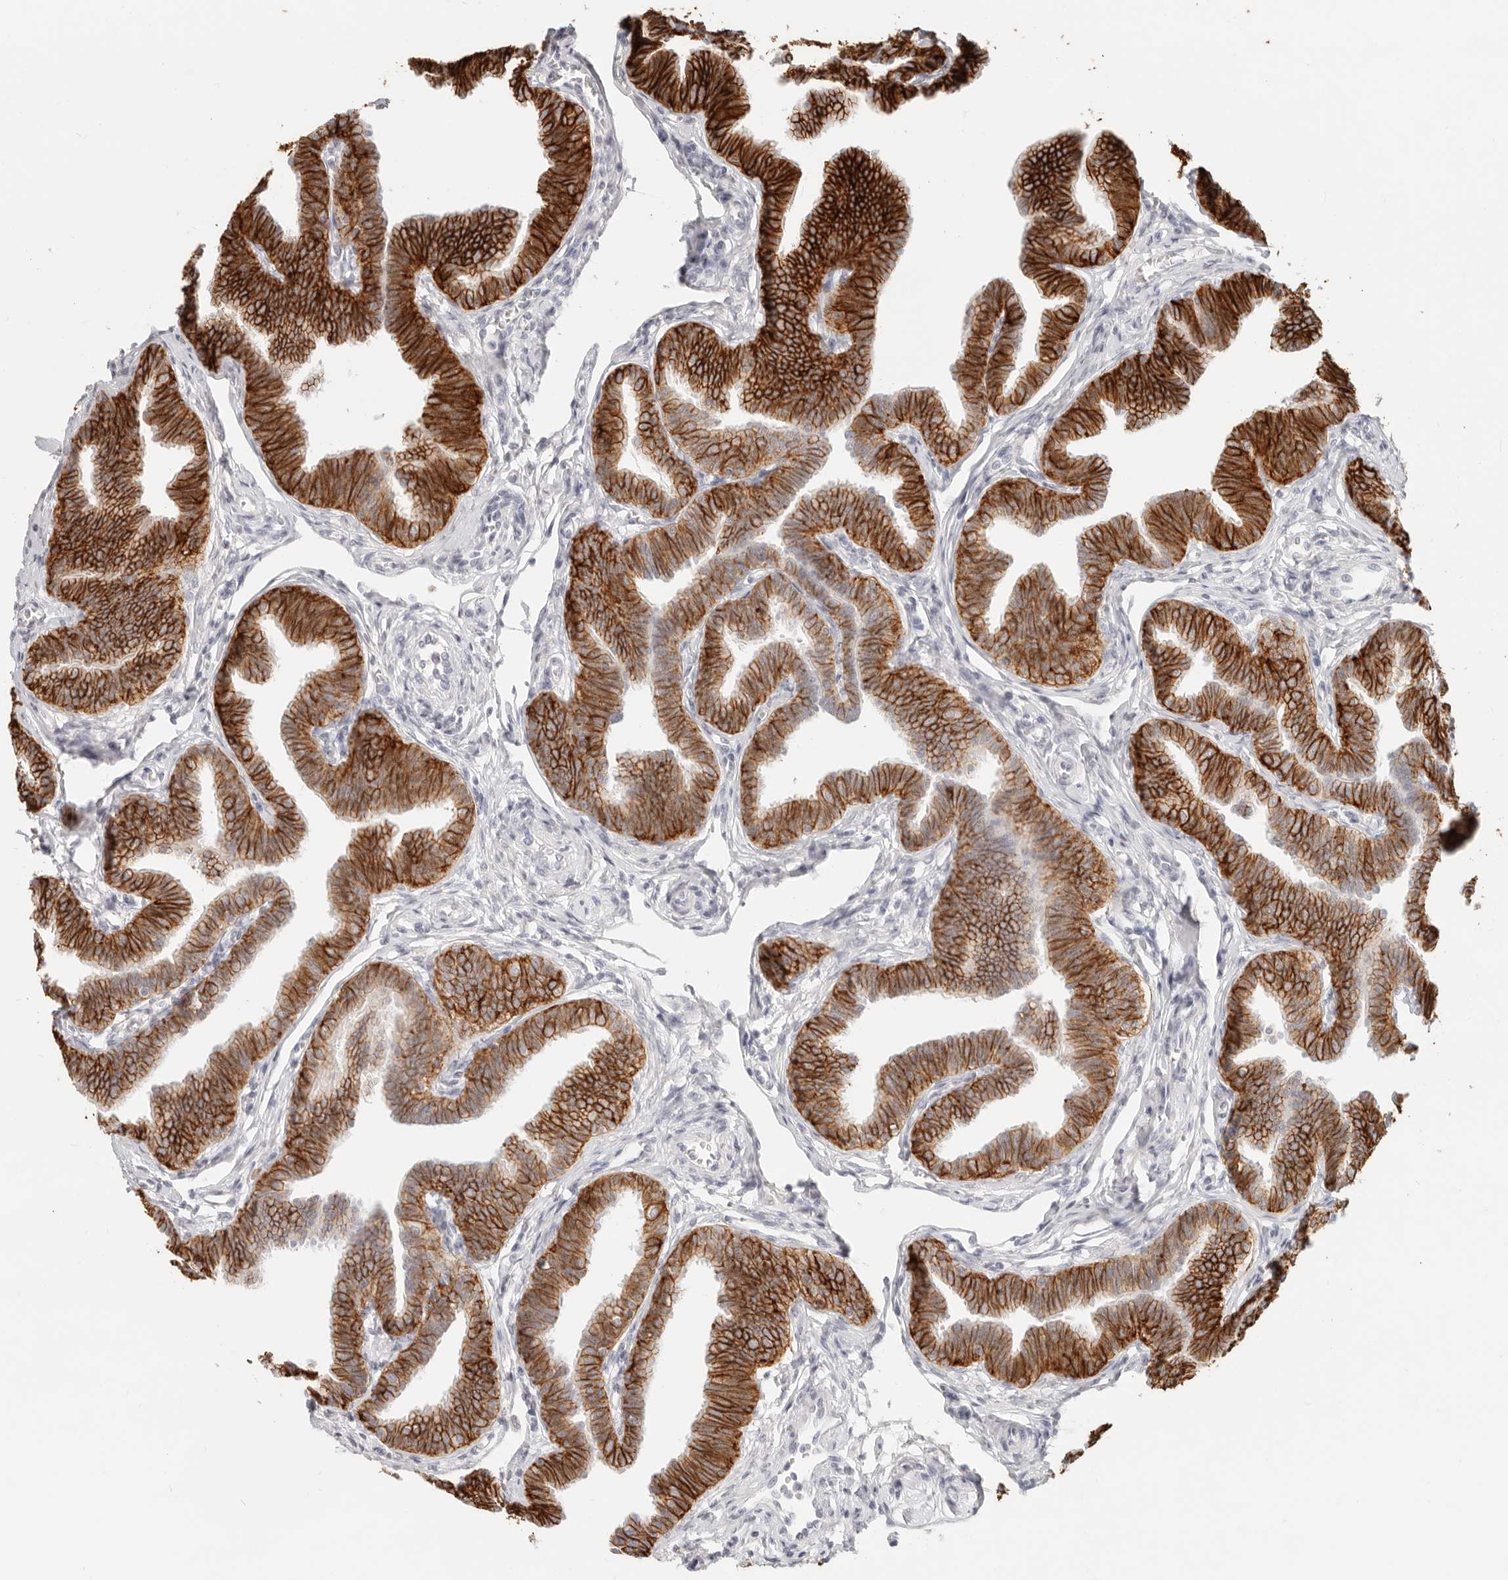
{"staining": {"intensity": "strong", "quantity": ">75%", "location": "cytoplasmic/membranous"}, "tissue": "fallopian tube", "cell_type": "Glandular cells", "image_type": "normal", "snomed": [{"axis": "morphology", "description": "Normal tissue, NOS"}, {"axis": "topography", "description": "Fallopian tube"}, {"axis": "topography", "description": "Ovary"}], "caption": "A brown stain shows strong cytoplasmic/membranous expression of a protein in glandular cells of unremarkable human fallopian tube. Immunohistochemistry stains the protein in brown and the nuclei are stained blue.", "gene": "EPCAM", "patient": {"sex": "female", "age": 23}}